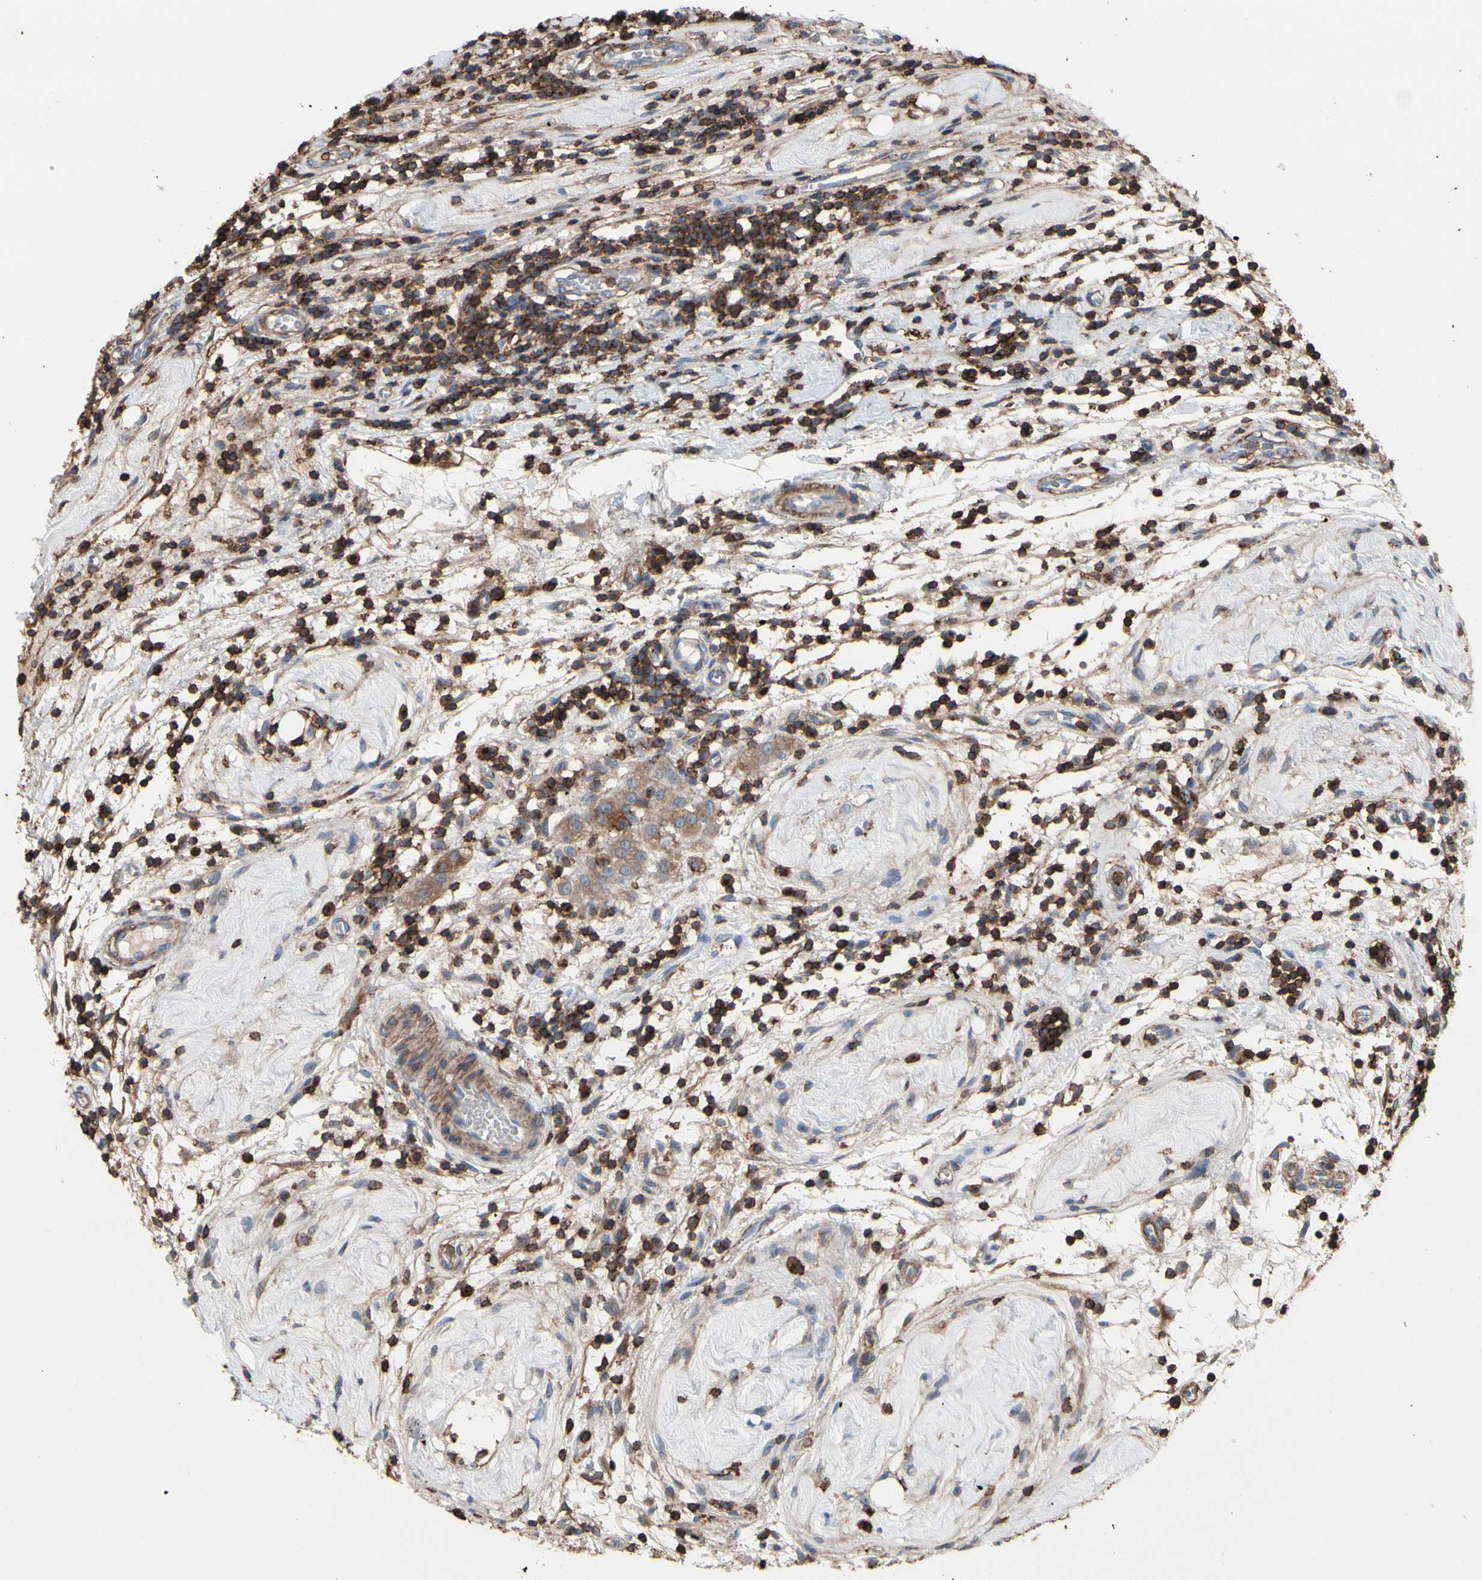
{"staining": {"intensity": "weak", "quantity": ">75%", "location": "cytoplasmic/membranous"}, "tissue": "testis cancer", "cell_type": "Tumor cells", "image_type": "cancer", "snomed": [{"axis": "morphology", "description": "Seminoma, NOS"}, {"axis": "topography", "description": "Testis"}], "caption": "Immunohistochemistry of testis cancer (seminoma) demonstrates low levels of weak cytoplasmic/membranous positivity in about >75% of tumor cells. Nuclei are stained in blue.", "gene": "ANXA6", "patient": {"sex": "male", "age": 43}}